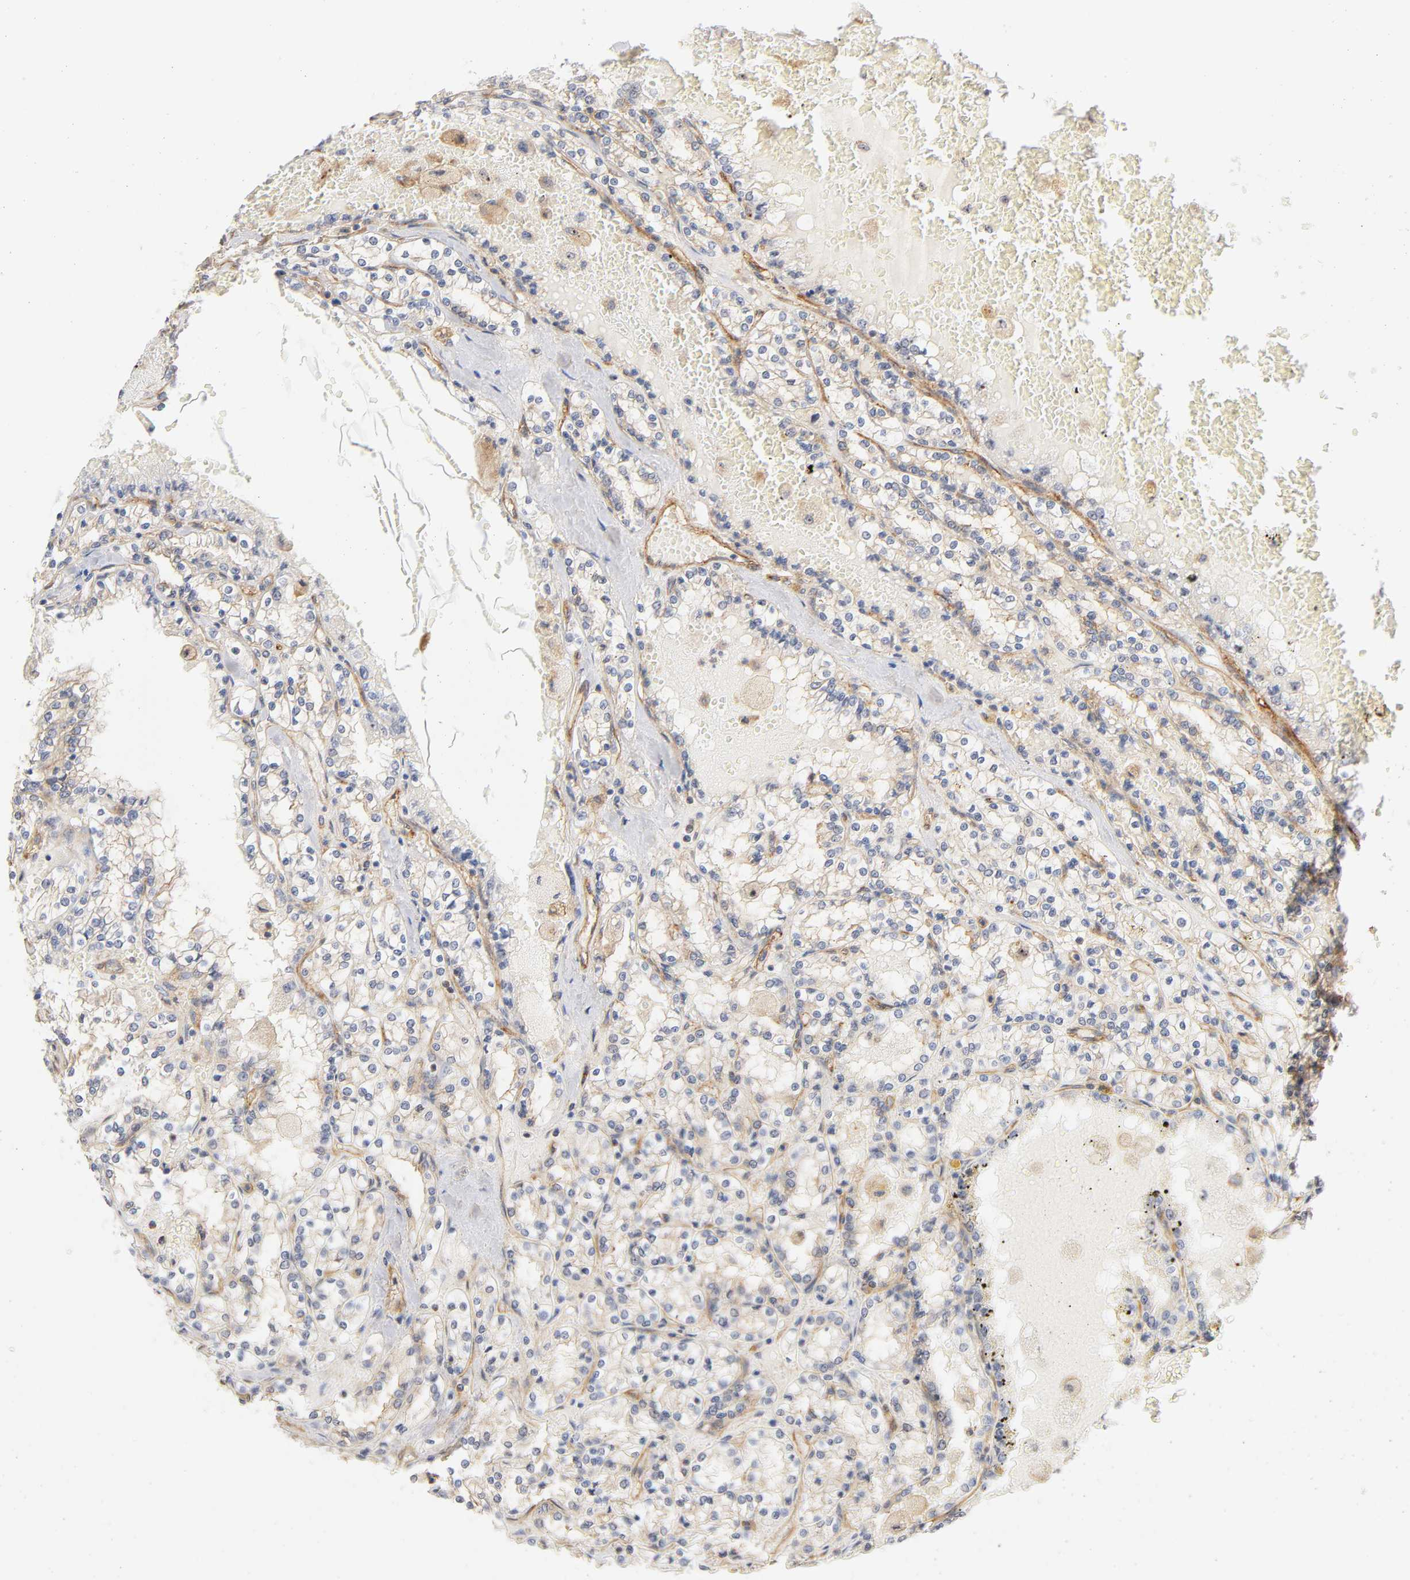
{"staining": {"intensity": "weak", "quantity": "25%-75%", "location": "nuclear"}, "tissue": "renal cancer", "cell_type": "Tumor cells", "image_type": "cancer", "snomed": [{"axis": "morphology", "description": "Adenocarcinoma, NOS"}, {"axis": "topography", "description": "Kidney"}], "caption": "Weak nuclear expression for a protein is seen in about 25%-75% of tumor cells of adenocarcinoma (renal) using immunohistochemistry.", "gene": "PLD1", "patient": {"sex": "female", "age": 56}}